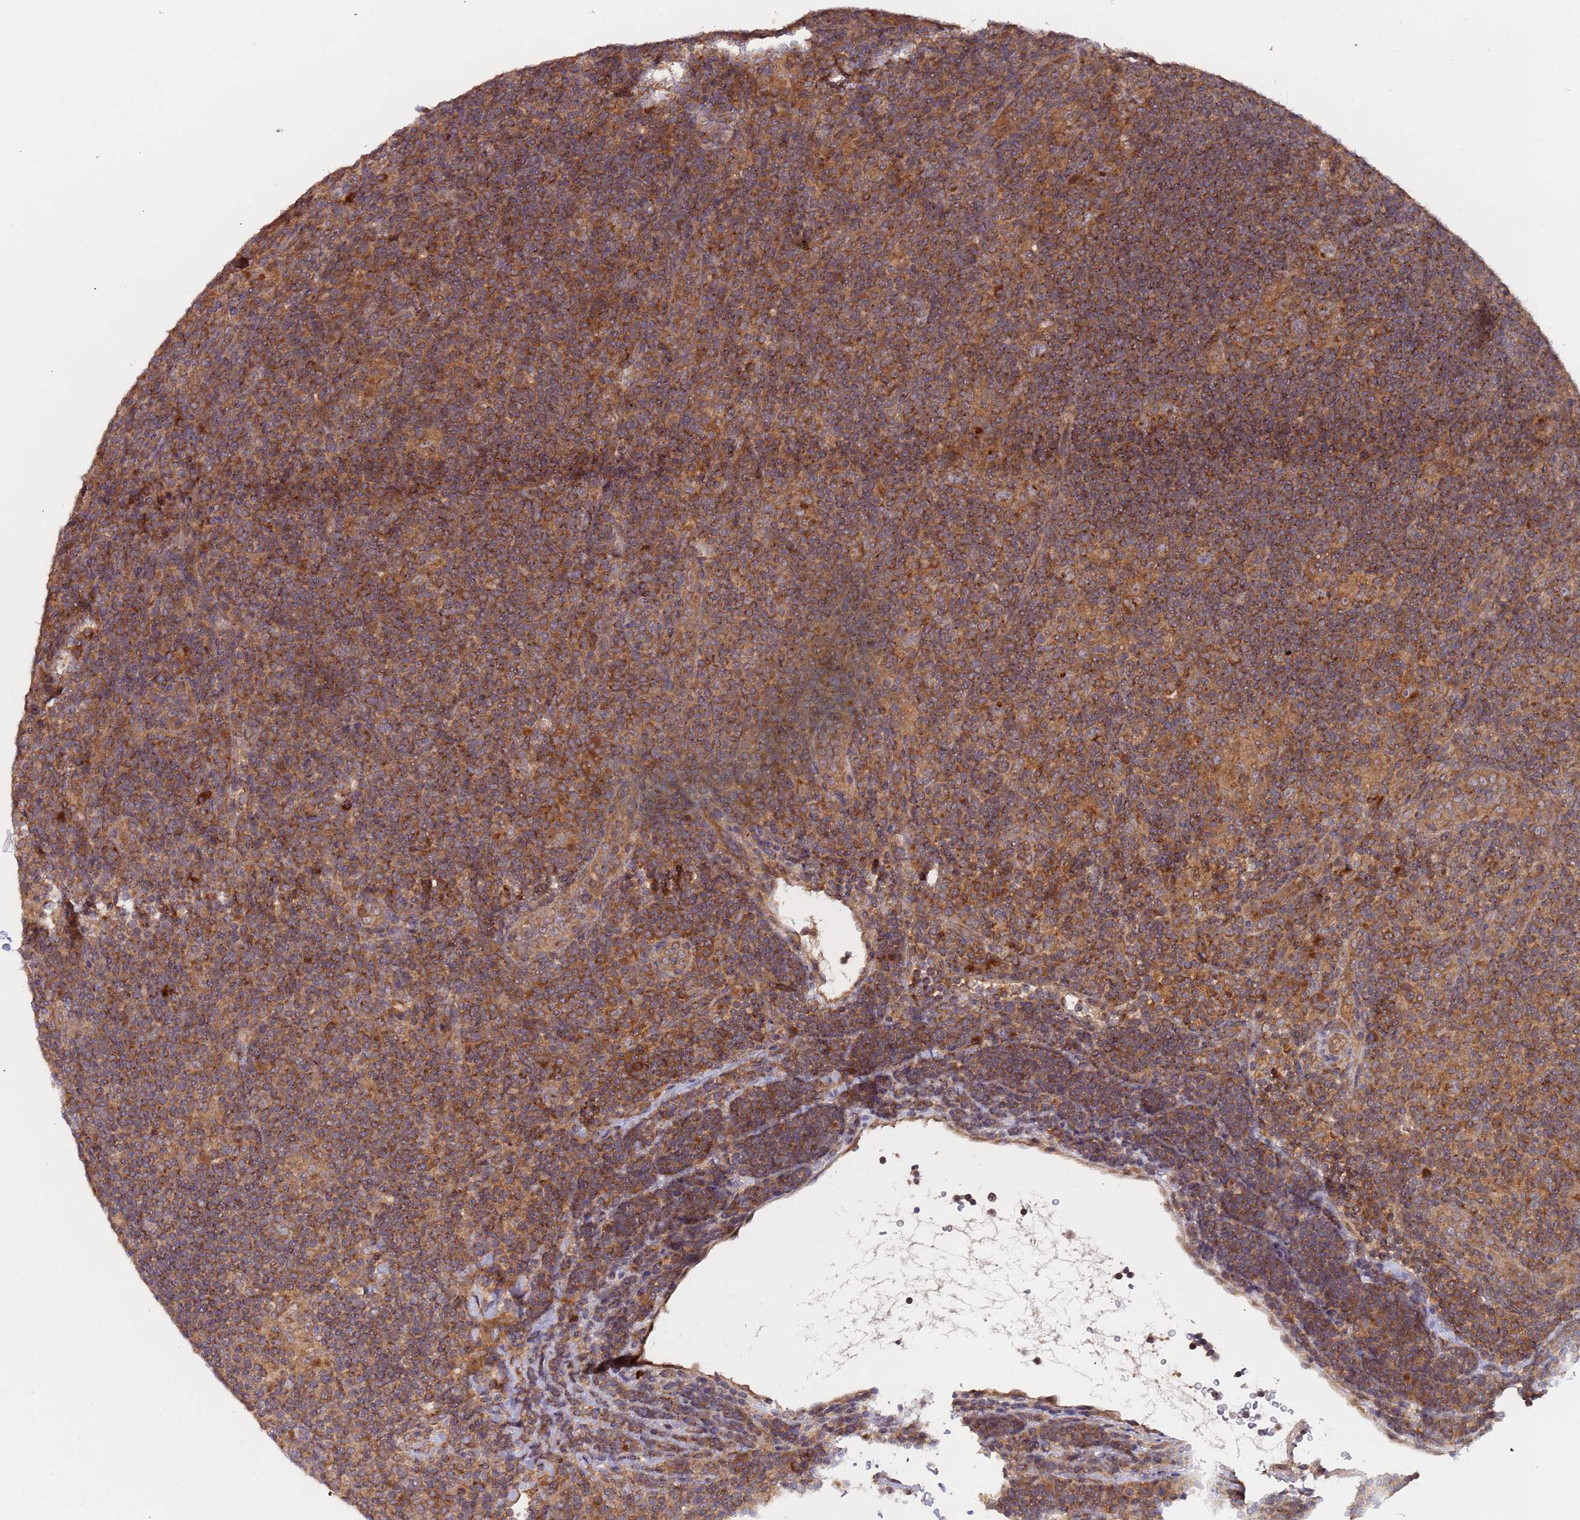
{"staining": {"intensity": "moderate", "quantity": ">75%", "location": "cytoplasmic/membranous"}, "tissue": "lymphoma", "cell_type": "Tumor cells", "image_type": "cancer", "snomed": [{"axis": "morphology", "description": "Hodgkin's disease, NOS"}, {"axis": "topography", "description": "Lymph node"}], "caption": "Hodgkin's disease stained with DAB immunohistochemistry reveals medium levels of moderate cytoplasmic/membranous expression in approximately >75% of tumor cells.", "gene": "OR5A2", "patient": {"sex": "female", "age": 57}}